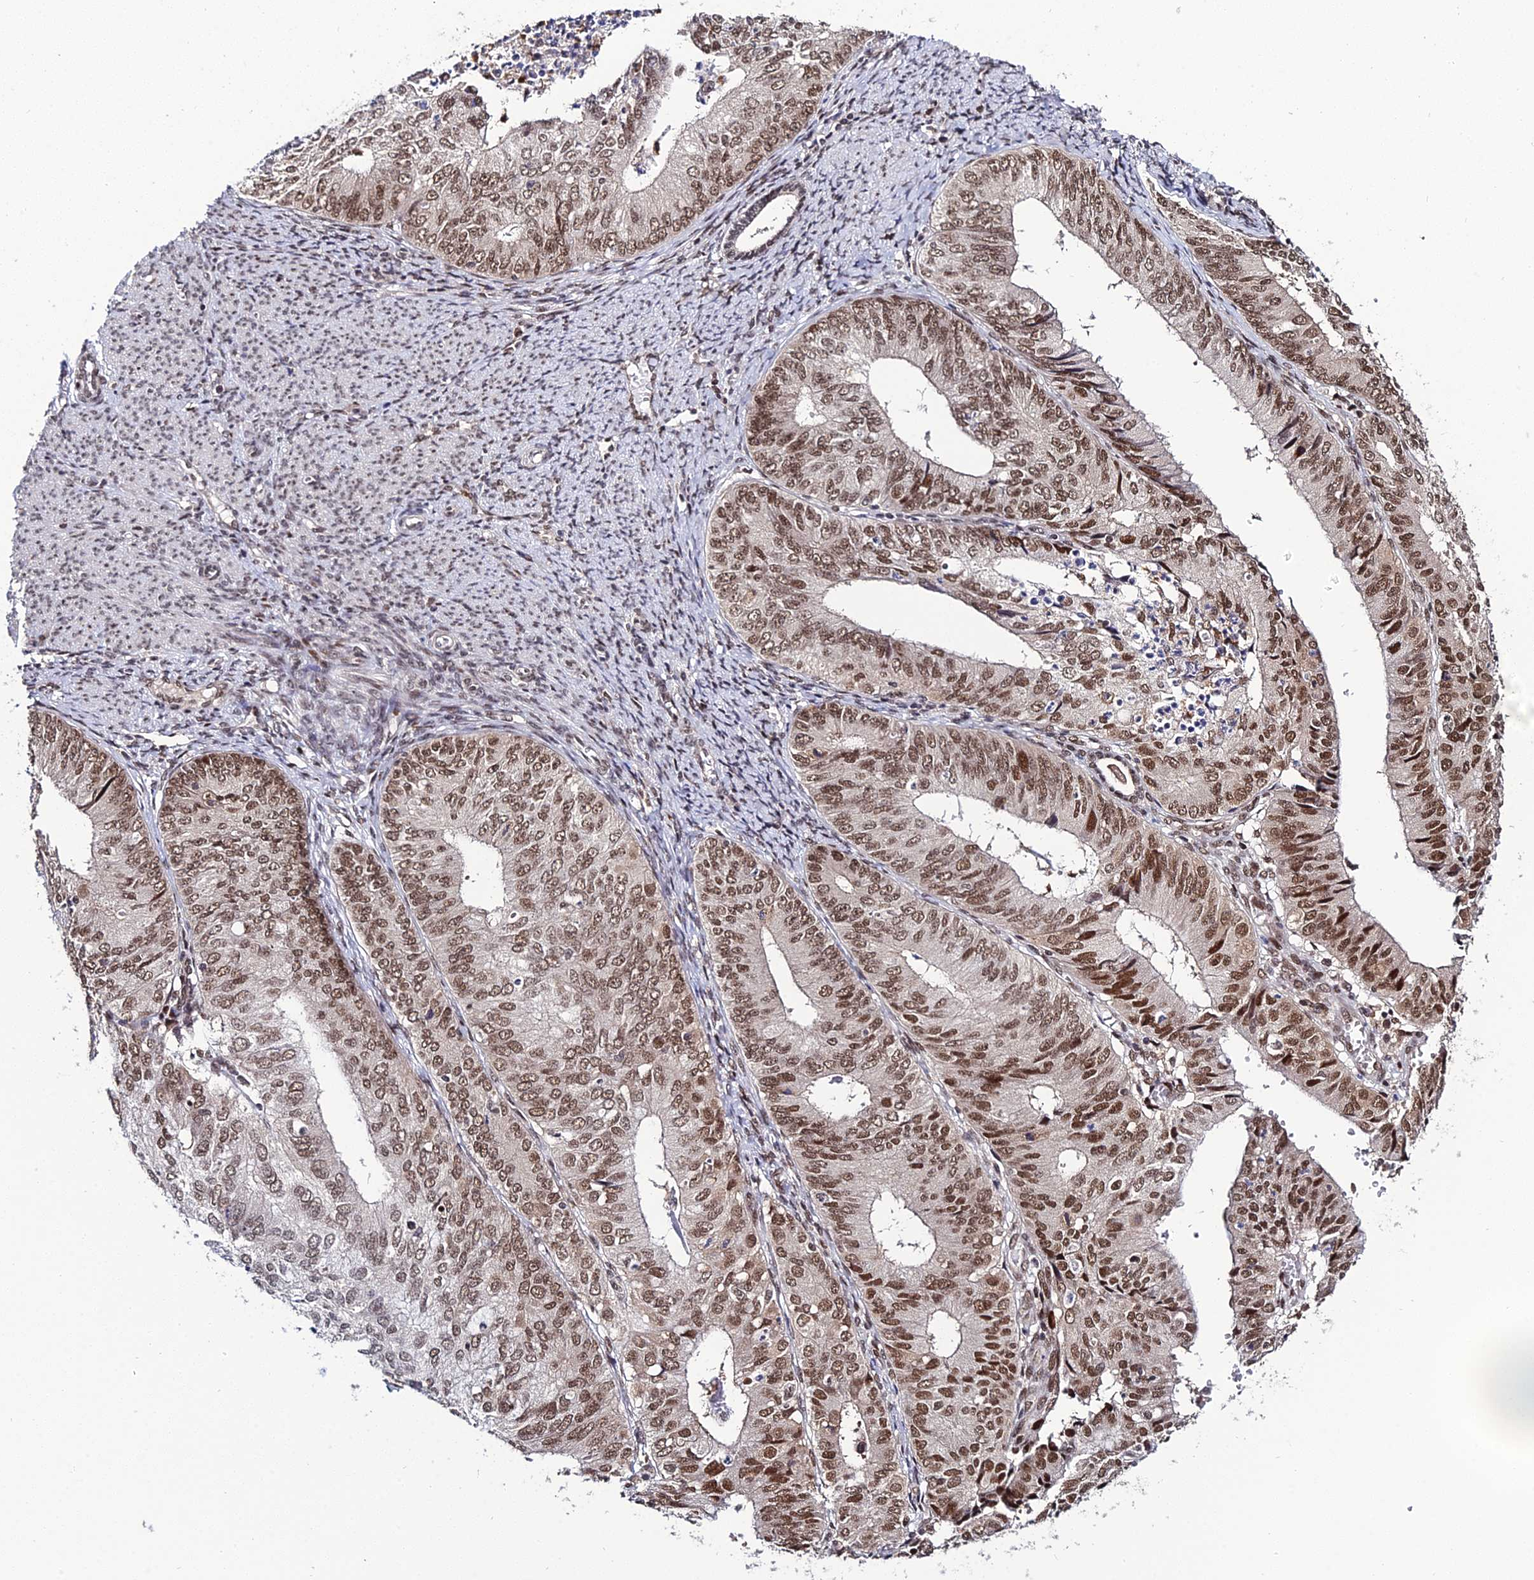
{"staining": {"intensity": "moderate", "quantity": ">75%", "location": "nuclear"}, "tissue": "endometrial cancer", "cell_type": "Tumor cells", "image_type": "cancer", "snomed": [{"axis": "morphology", "description": "Adenocarcinoma, NOS"}, {"axis": "topography", "description": "Endometrium"}], "caption": "An immunohistochemistry (IHC) image of tumor tissue is shown. Protein staining in brown labels moderate nuclear positivity in endometrial cancer (adenocarcinoma) within tumor cells.", "gene": "SYT15", "patient": {"sex": "female", "age": 68}}